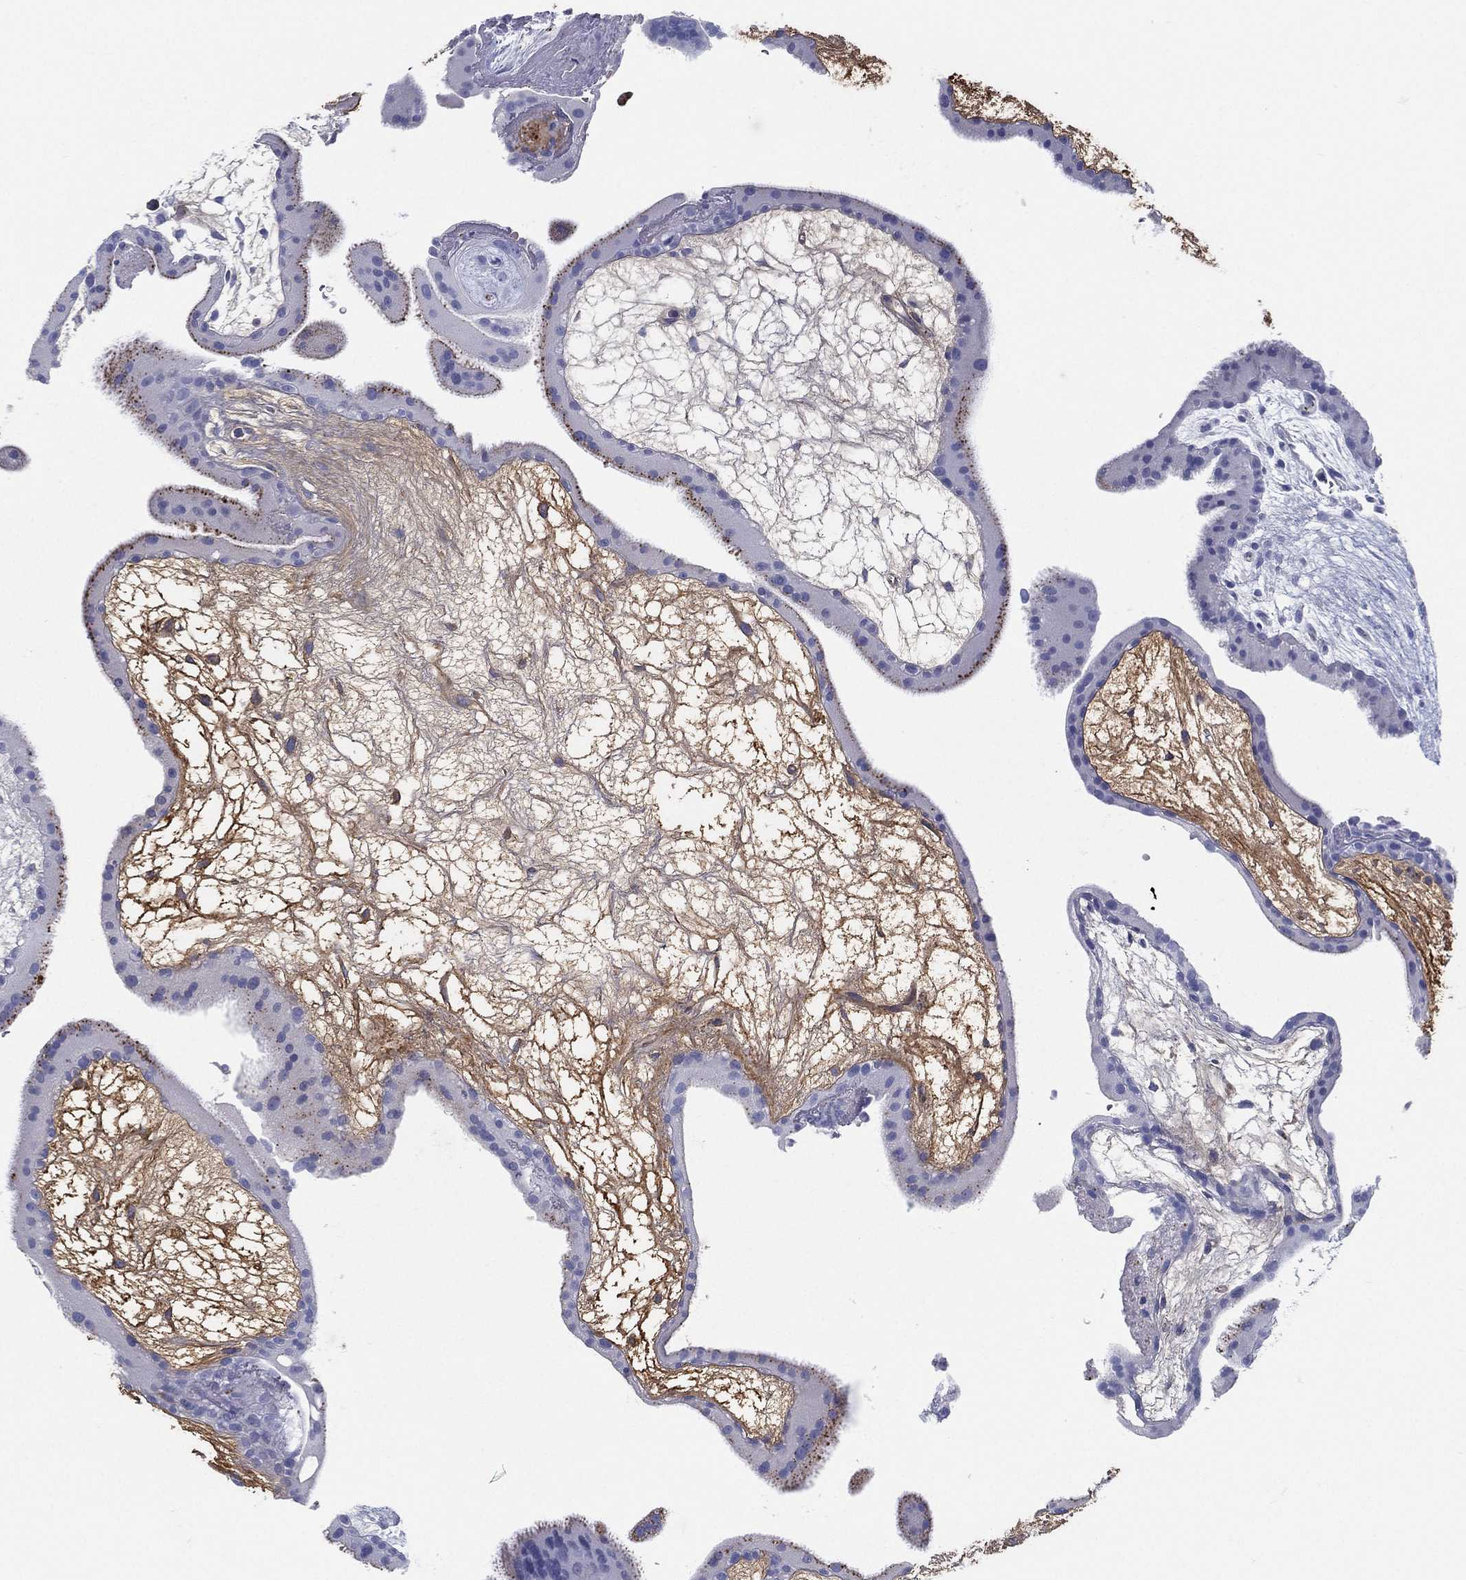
{"staining": {"intensity": "negative", "quantity": "none", "location": "none"}, "tissue": "placenta", "cell_type": "Decidual cells", "image_type": "normal", "snomed": [{"axis": "morphology", "description": "Normal tissue, NOS"}, {"axis": "topography", "description": "Placenta"}], "caption": "Protein analysis of unremarkable placenta exhibits no significant staining in decidual cells. The staining was performed using DAB (3,3'-diaminobenzidine) to visualize the protein expression in brown, while the nuclei were stained in blue with hematoxylin (Magnification: 20x).", "gene": "IFNB1", "patient": {"sex": "female", "age": 19}}